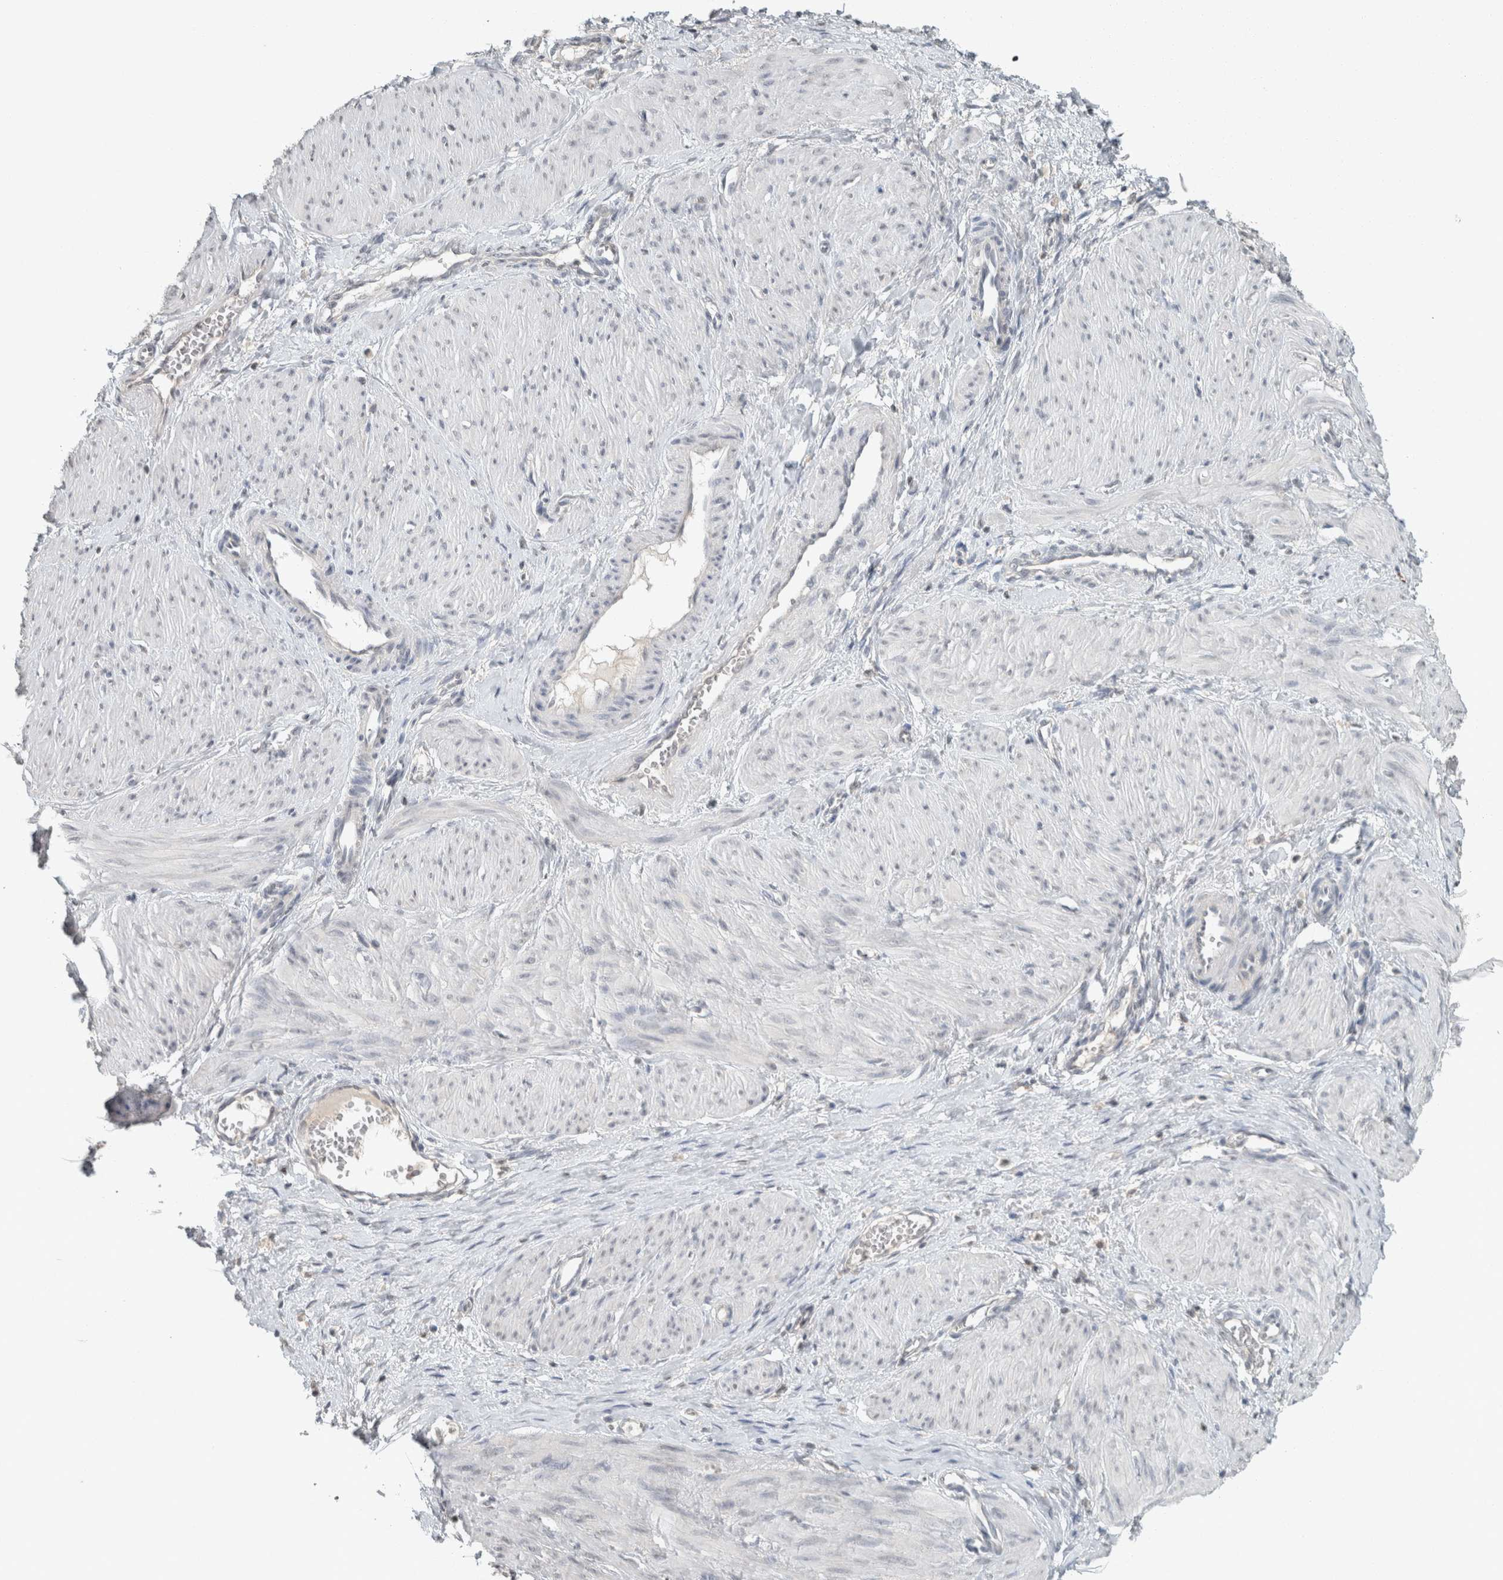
{"staining": {"intensity": "negative", "quantity": "none", "location": "none"}, "tissue": "smooth muscle", "cell_type": "Smooth muscle cells", "image_type": "normal", "snomed": [{"axis": "morphology", "description": "Normal tissue, NOS"}, {"axis": "topography", "description": "Endometrium"}], "caption": "The immunohistochemistry (IHC) micrograph has no significant staining in smooth muscle cells of smooth muscle.", "gene": "TRIT1", "patient": {"sex": "female", "age": 33}}